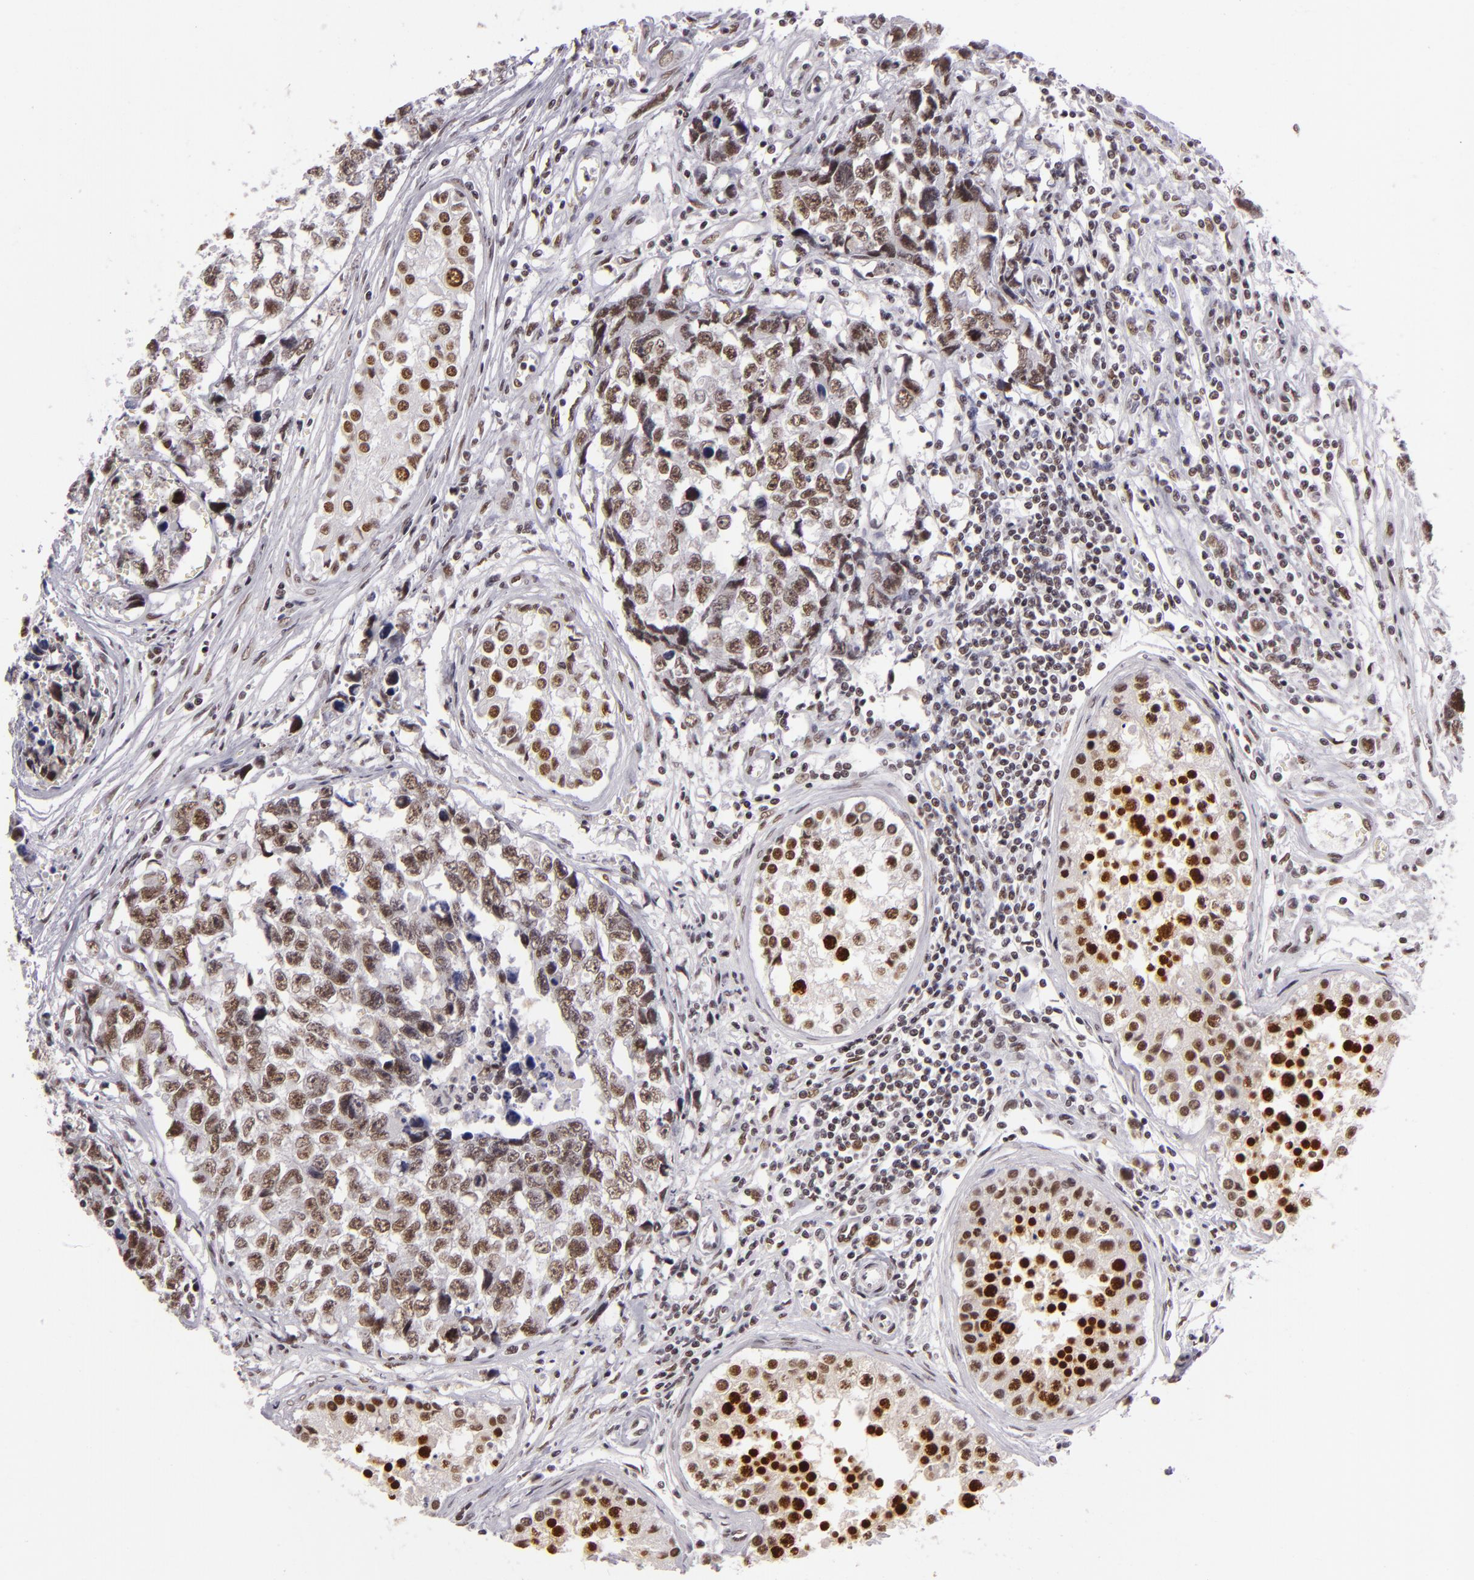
{"staining": {"intensity": "moderate", "quantity": ">75%", "location": "nuclear"}, "tissue": "testis cancer", "cell_type": "Tumor cells", "image_type": "cancer", "snomed": [{"axis": "morphology", "description": "Carcinoma, Embryonal, NOS"}, {"axis": "topography", "description": "Testis"}], "caption": "Immunohistochemical staining of testis cancer (embryonal carcinoma) reveals moderate nuclear protein positivity in approximately >75% of tumor cells. The staining was performed using DAB (3,3'-diaminobenzidine), with brown indicating positive protein expression. Nuclei are stained blue with hematoxylin.", "gene": "BRD8", "patient": {"sex": "male", "age": 31}}